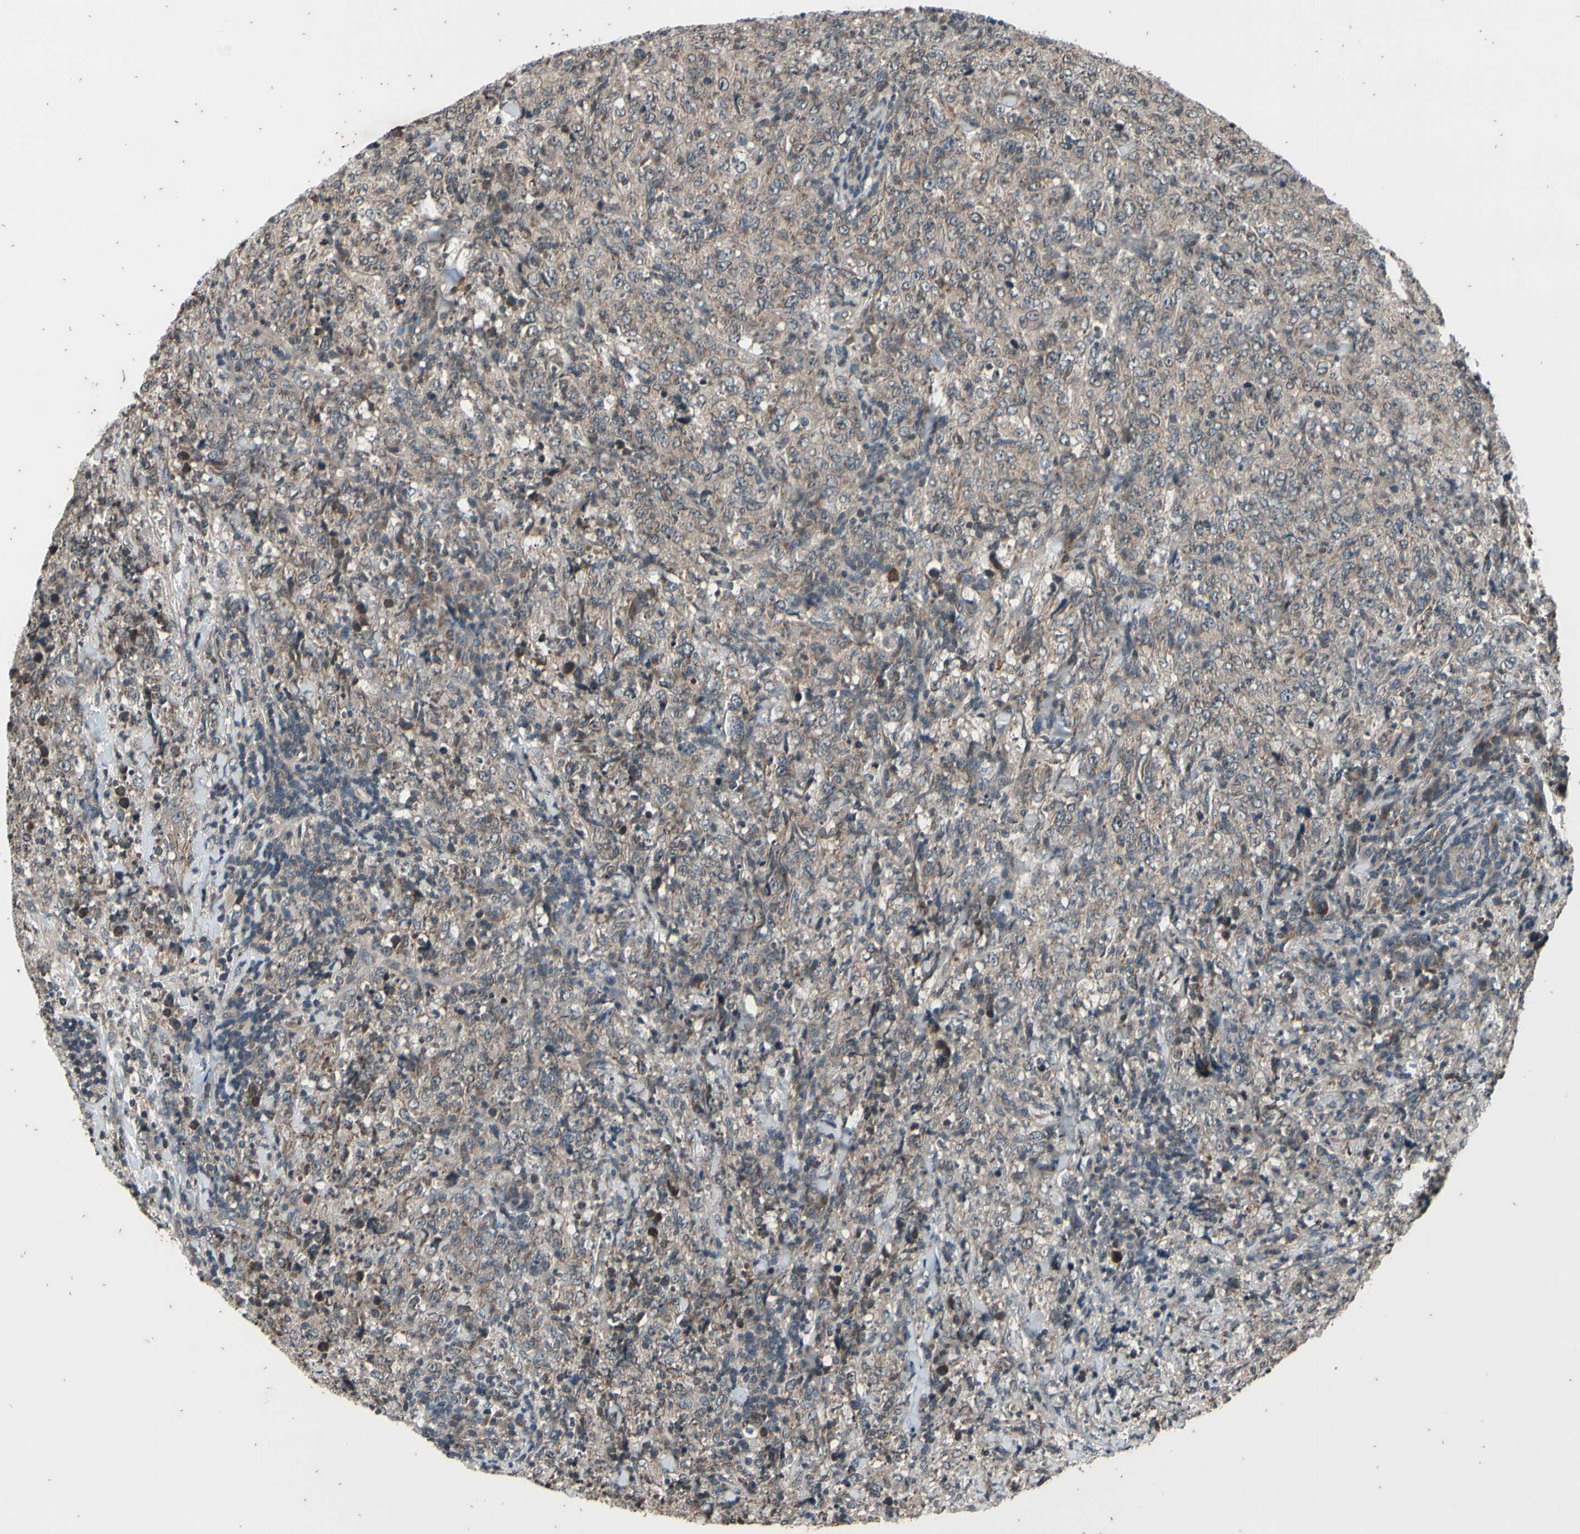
{"staining": {"intensity": "moderate", "quantity": "<25%", "location": "cytoplasmic/membranous"}, "tissue": "lymphoma", "cell_type": "Tumor cells", "image_type": "cancer", "snomed": [{"axis": "morphology", "description": "Malignant lymphoma, non-Hodgkin's type, High grade"}, {"axis": "topography", "description": "Tonsil"}], "caption": "High-power microscopy captured an IHC histopathology image of lymphoma, revealing moderate cytoplasmic/membranous positivity in approximately <25% of tumor cells. Nuclei are stained in blue.", "gene": "MBTPS2", "patient": {"sex": "female", "age": 36}}